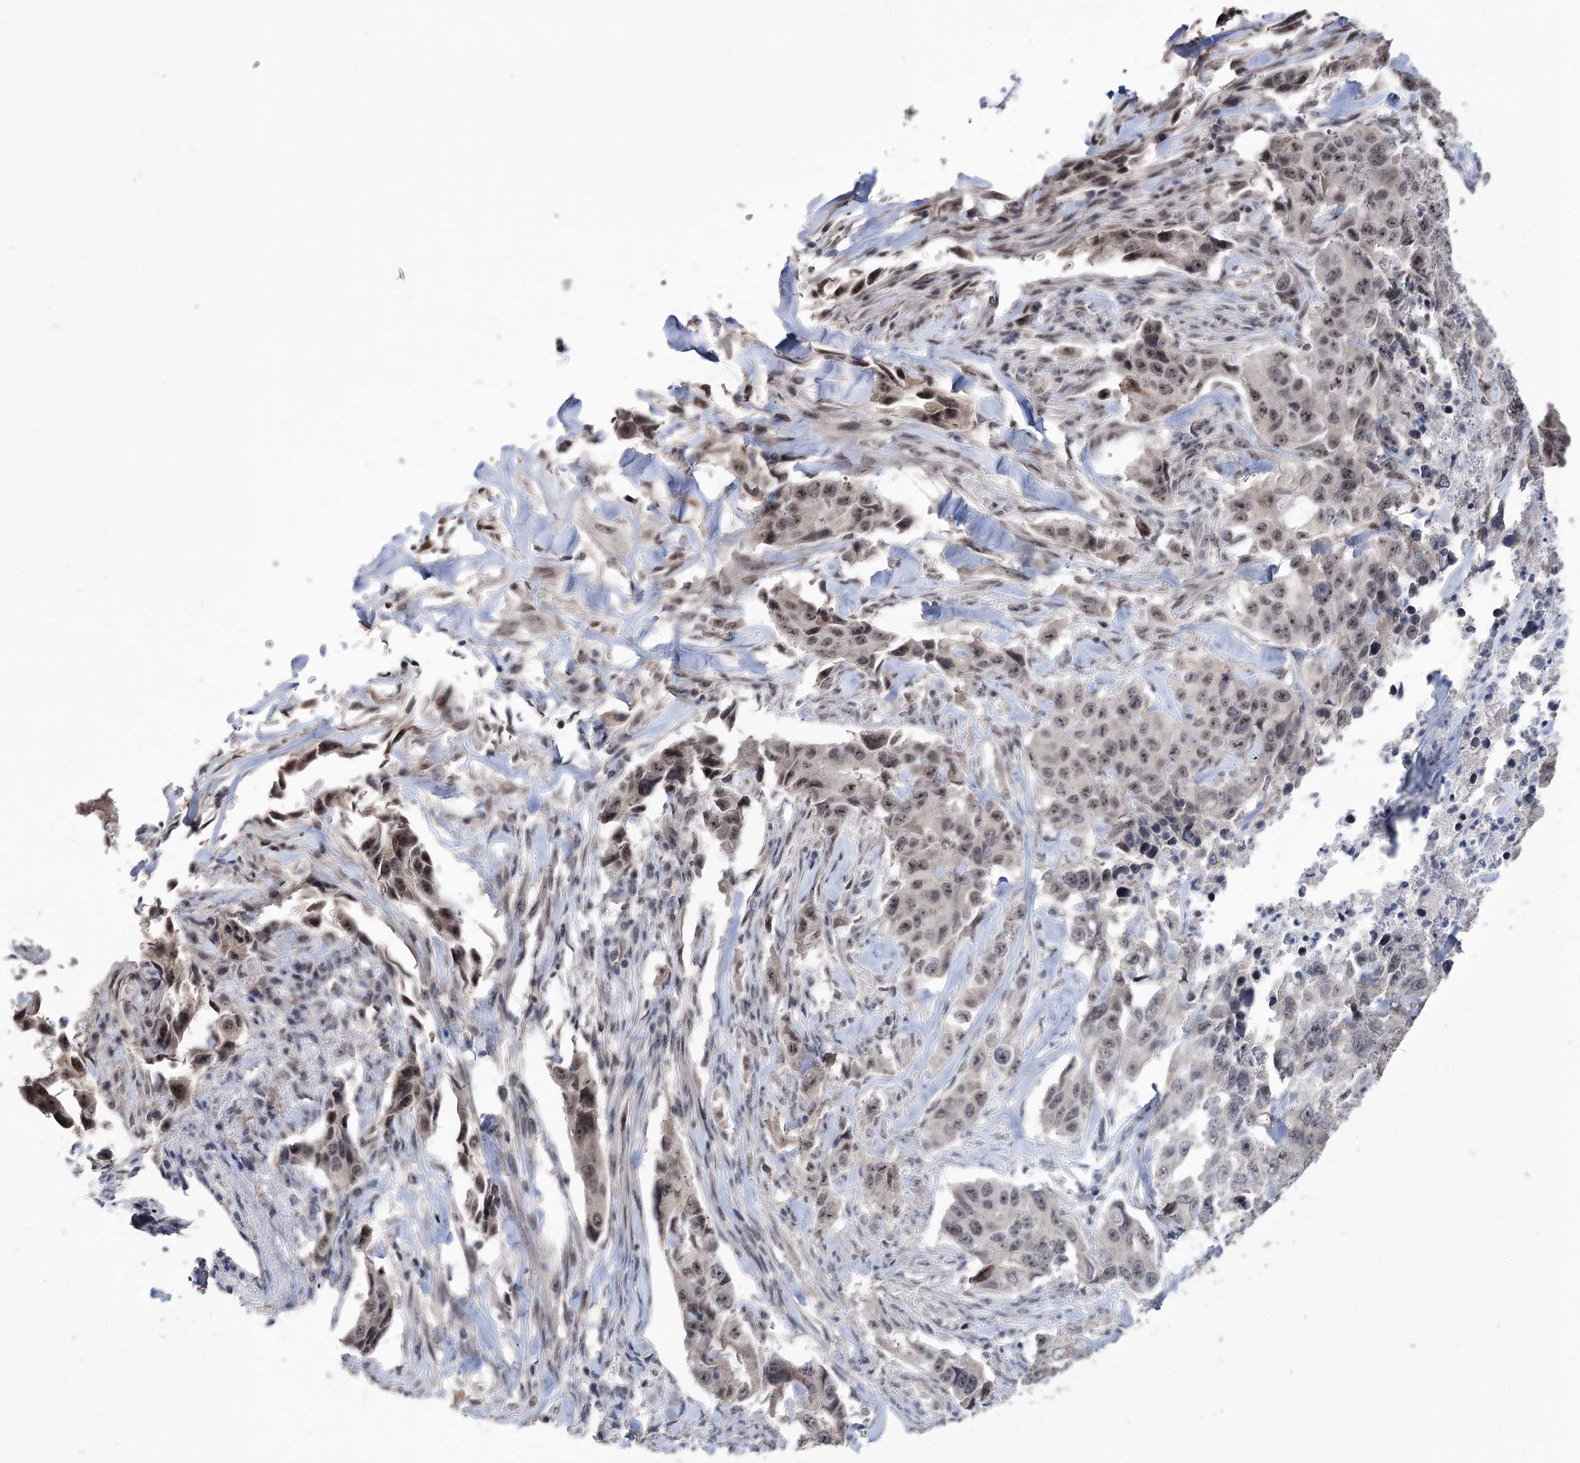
{"staining": {"intensity": "moderate", "quantity": "<25%", "location": "nuclear"}, "tissue": "lung cancer", "cell_type": "Tumor cells", "image_type": "cancer", "snomed": [{"axis": "morphology", "description": "Adenocarcinoma, NOS"}, {"axis": "topography", "description": "Lung"}], "caption": "Human adenocarcinoma (lung) stained with a brown dye displays moderate nuclear positive expression in approximately <25% of tumor cells.", "gene": "VGLL4", "patient": {"sex": "female", "age": 51}}